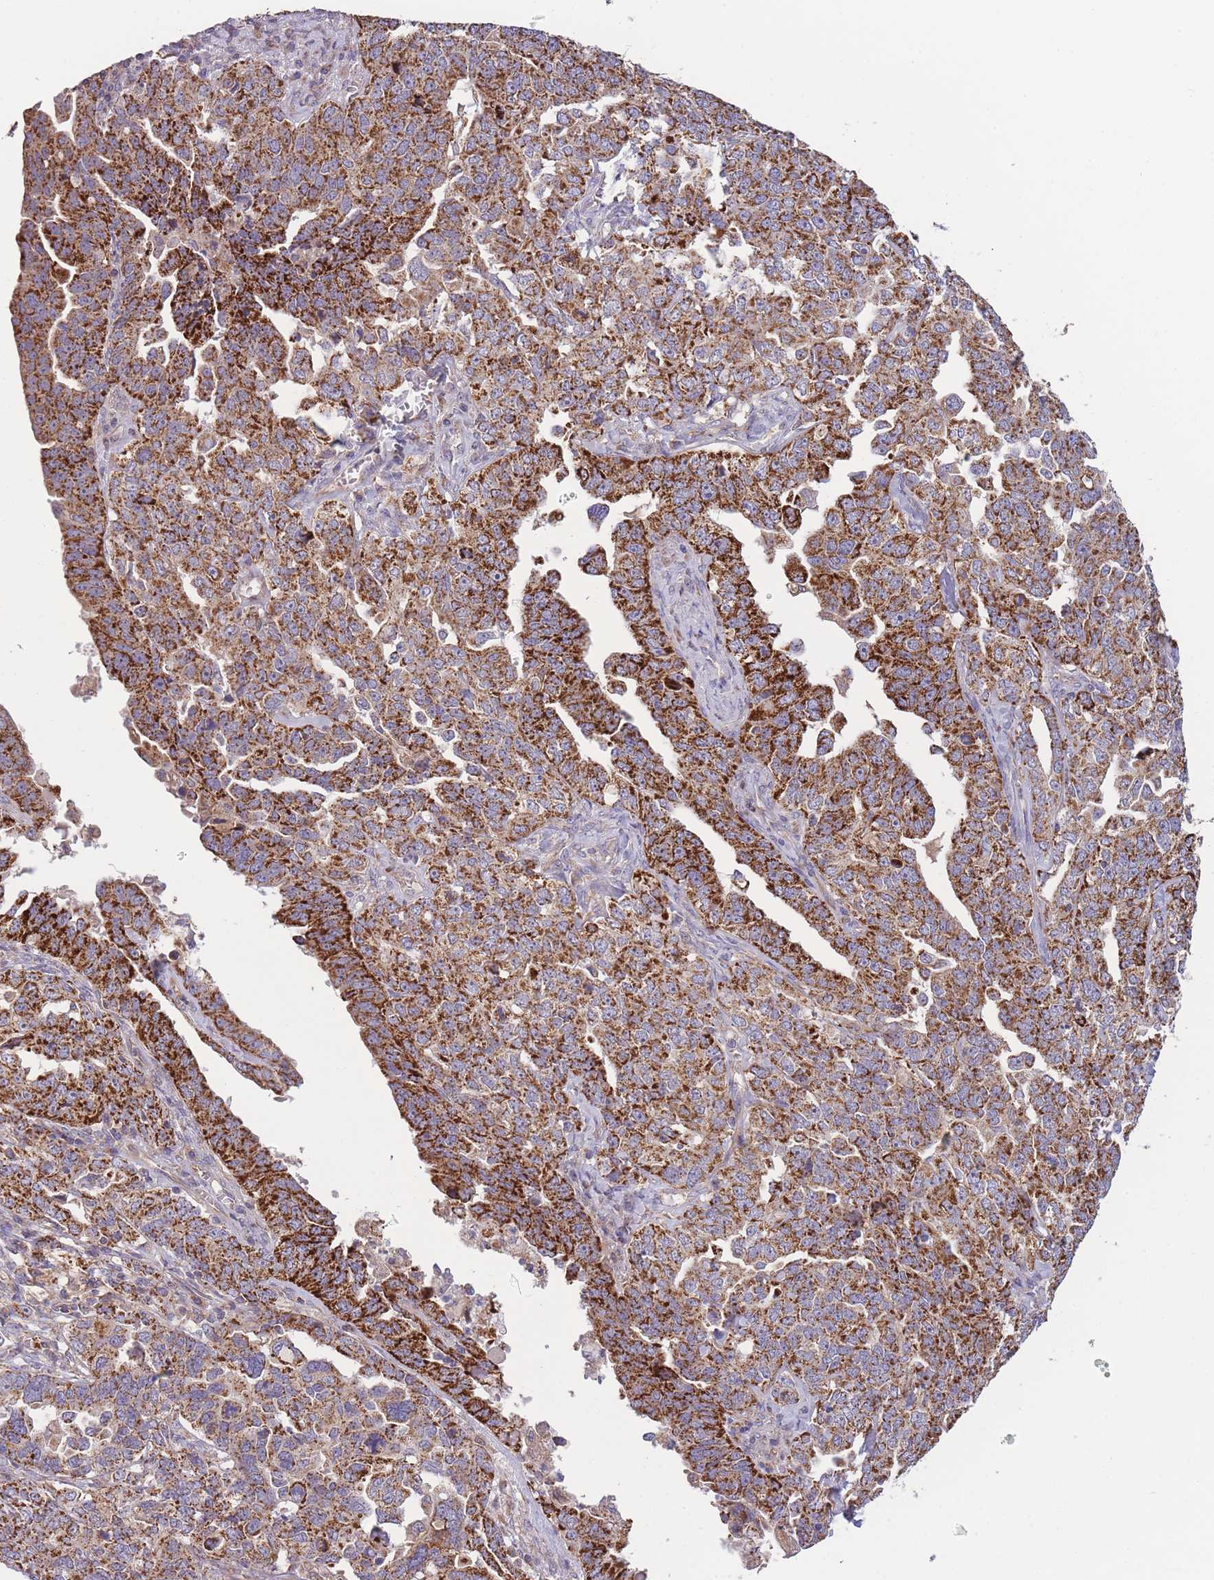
{"staining": {"intensity": "strong", "quantity": ">75%", "location": "cytoplasmic/membranous"}, "tissue": "ovarian cancer", "cell_type": "Tumor cells", "image_type": "cancer", "snomed": [{"axis": "morphology", "description": "Carcinoma, endometroid"}, {"axis": "topography", "description": "Ovary"}], "caption": "Immunohistochemical staining of human ovarian cancer reveals strong cytoplasmic/membranous protein positivity in about >75% of tumor cells.", "gene": "SLC25A42", "patient": {"sex": "female", "age": 62}}